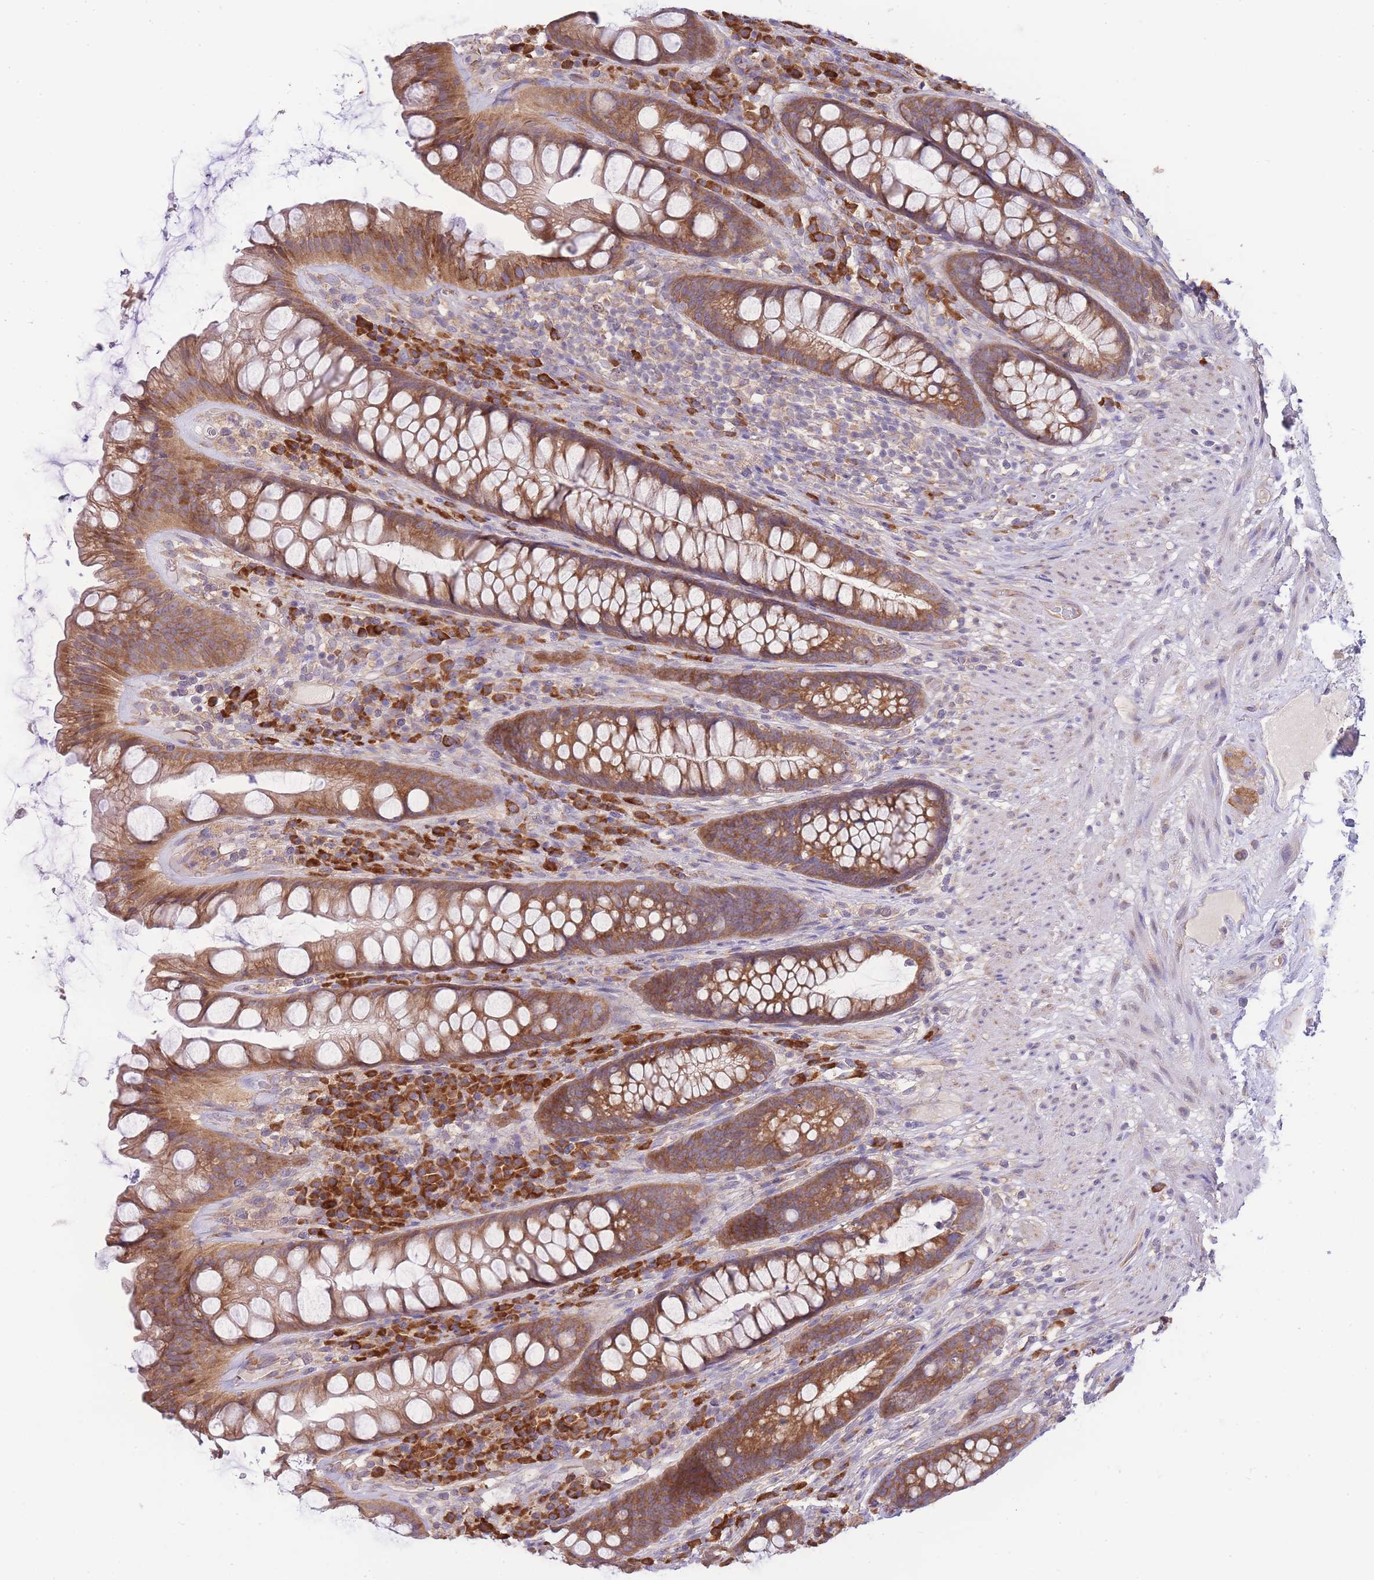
{"staining": {"intensity": "moderate", "quantity": ">75%", "location": "cytoplasmic/membranous"}, "tissue": "rectum", "cell_type": "Glandular cells", "image_type": "normal", "snomed": [{"axis": "morphology", "description": "Normal tissue, NOS"}, {"axis": "topography", "description": "Rectum"}], "caption": "Rectum stained with DAB (3,3'-diaminobenzidine) IHC shows medium levels of moderate cytoplasmic/membranous positivity in about >75% of glandular cells.", "gene": "BEX1", "patient": {"sex": "male", "age": 74}}